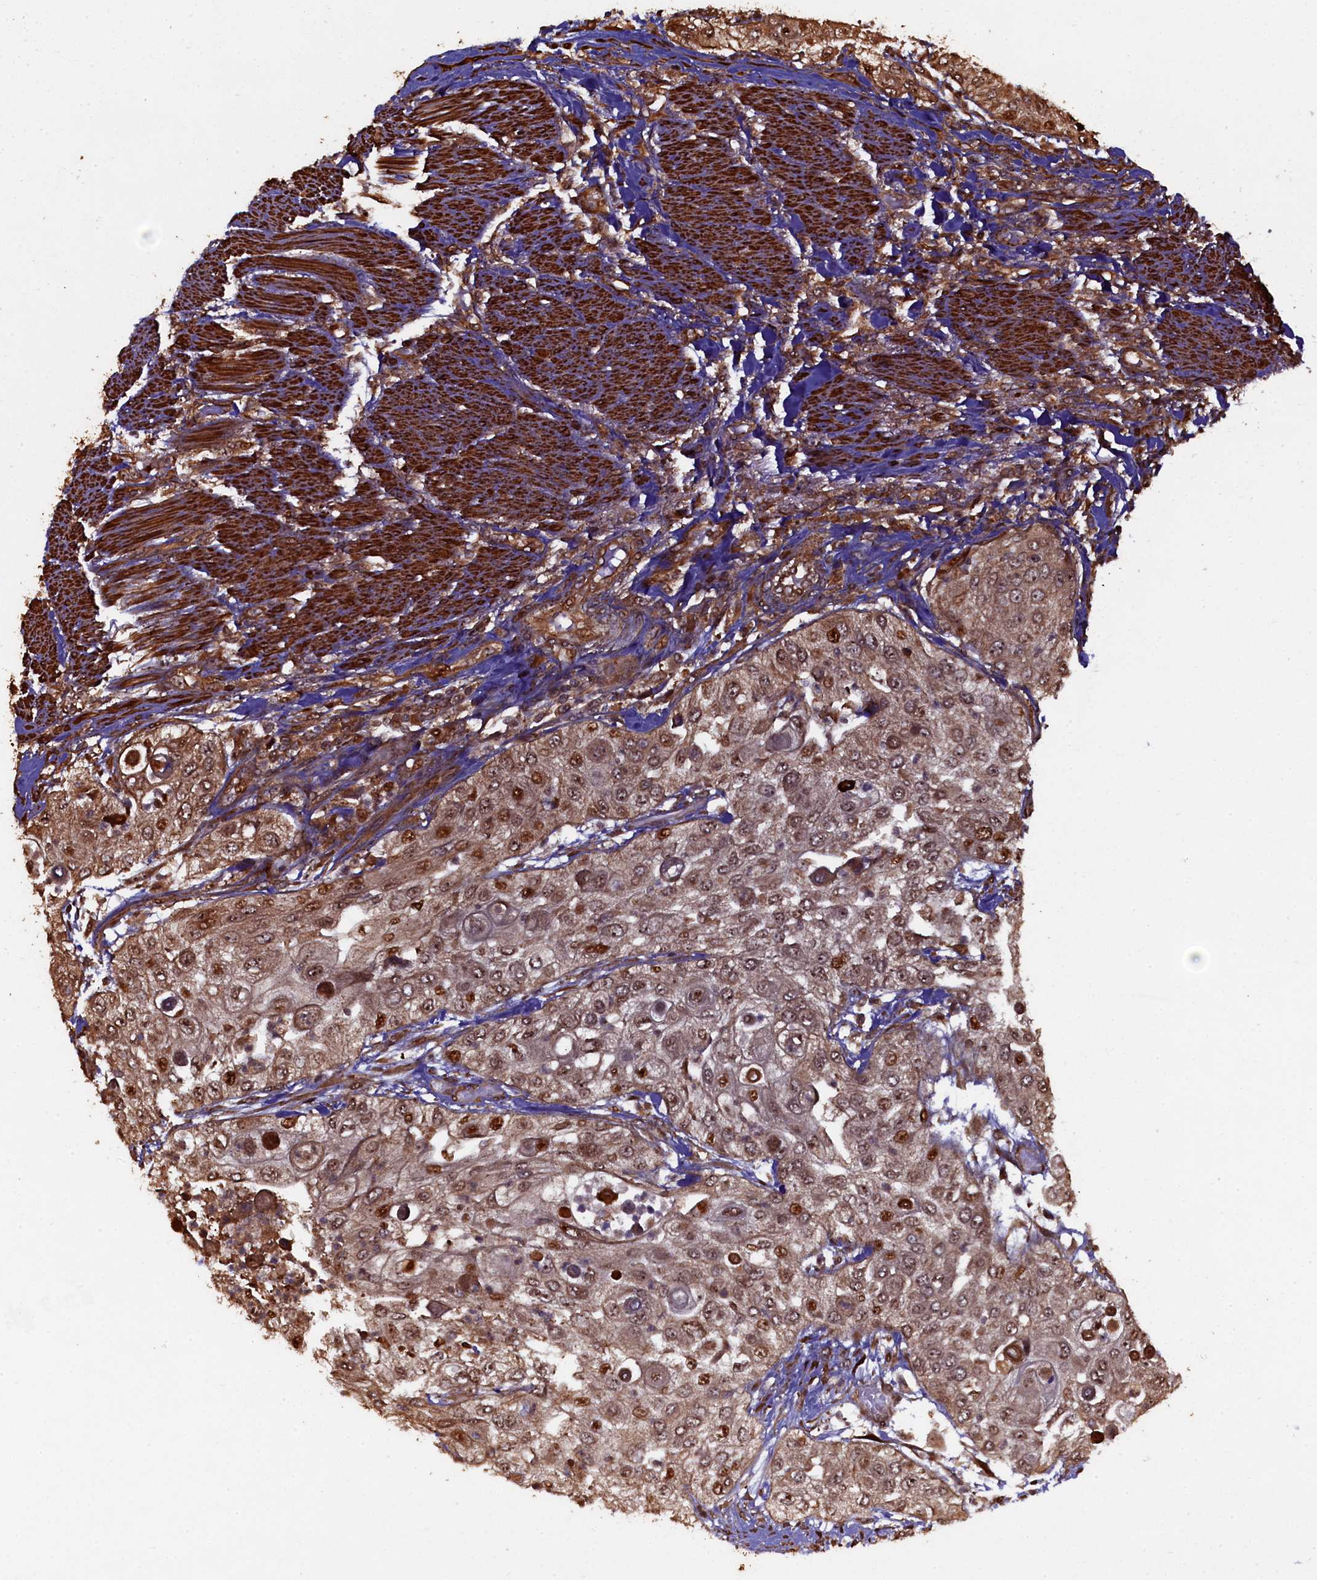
{"staining": {"intensity": "moderate", "quantity": ">75%", "location": "cytoplasmic/membranous,nuclear"}, "tissue": "urothelial cancer", "cell_type": "Tumor cells", "image_type": "cancer", "snomed": [{"axis": "morphology", "description": "Urothelial carcinoma, High grade"}, {"axis": "topography", "description": "Urinary bladder"}], "caption": "Immunohistochemical staining of urothelial carcinoma (high-grade) displays medium levels of moderate cytoplasmic/membranous and nuclear positivity in approximately >75% of tumor cells.", "gene": "PIGN", "patient": {"sex": "female", "age": 79}}